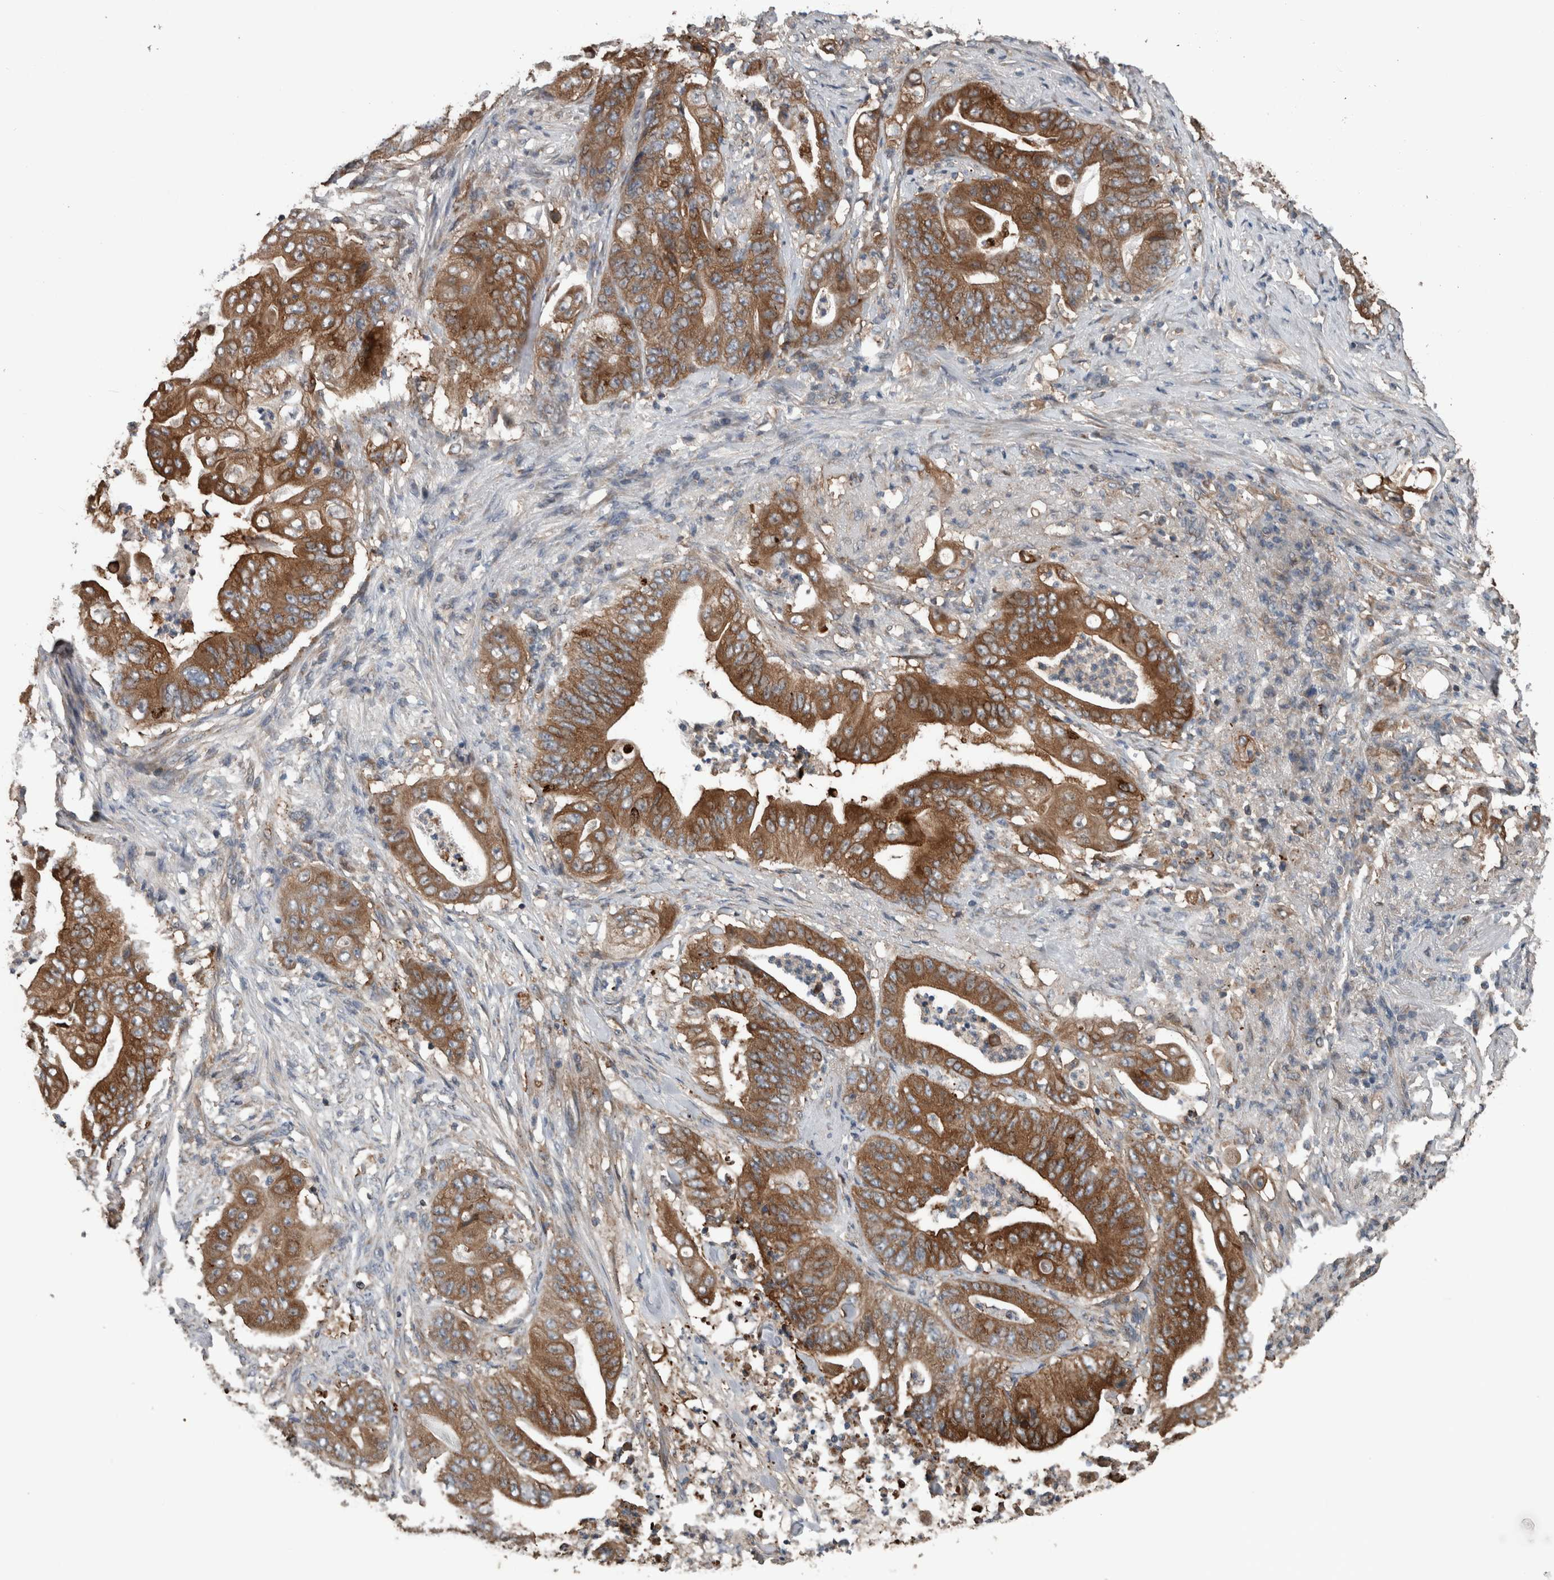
{"staining": {"intensity": "strong", "quantity": ">75%", "location": "cytoplasmic/membranous"}, "tissue": "stomach cancer", "cell_type": "Tumor cells", "image_type": "cancer", "snomed": [{"axis": "morphology", "description": "Adenocarcinoma, NOS"}, {"axis": "topography", "description": "Stomach"}], "caption": "High-power microscopy captured an immunohistochemistry image of stomach cancer, revealing strong cytoplasmic/membranous positivity in about >75% of tumor cells.", "gene": "RIOK3", "patient": {"sex": "female", "age": 73}}